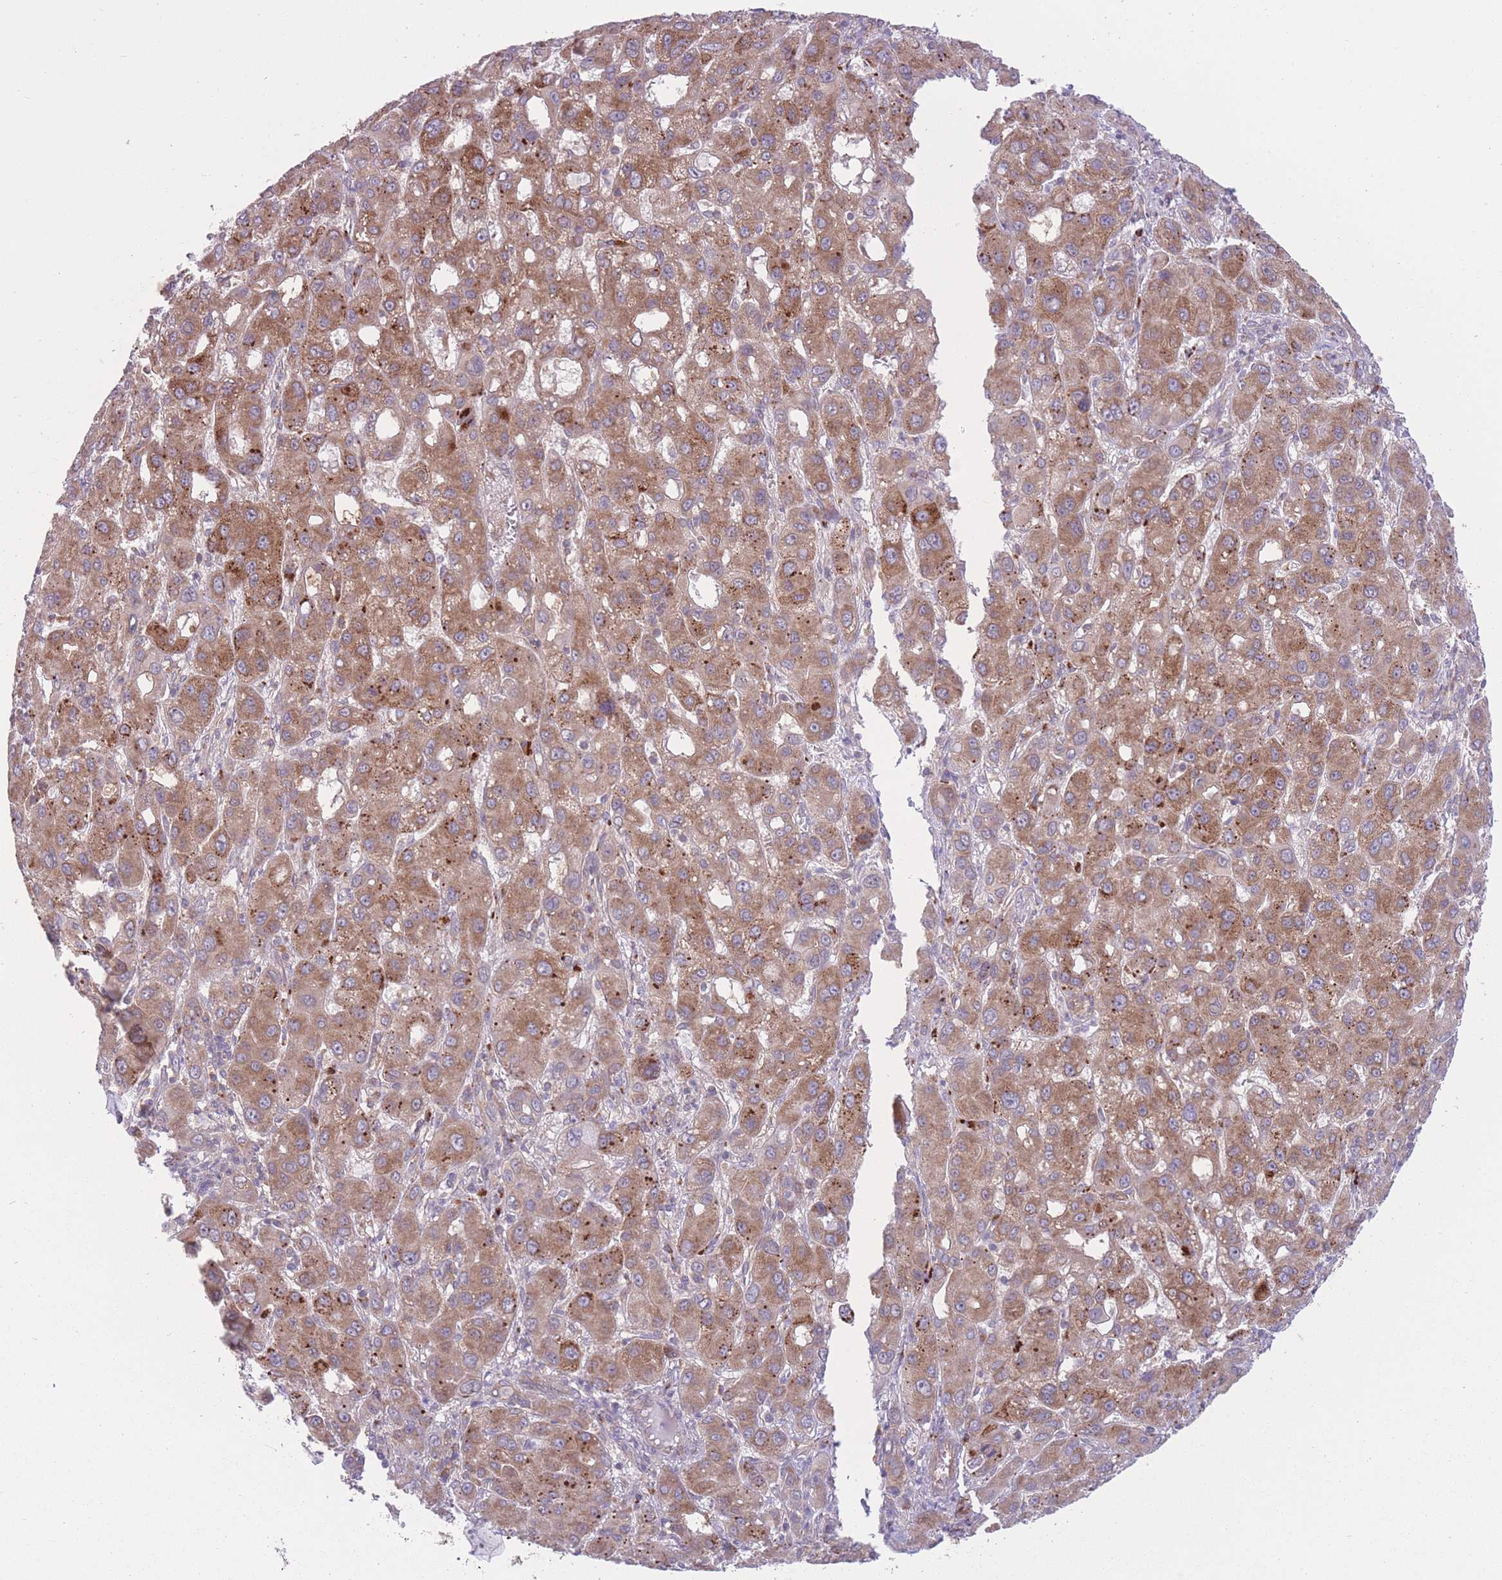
{"staining": {"intensity": "strong", "quantity": ">75%", "location": "cytoplasmic/membranous"}, "tissue": "liver cancer", "cell_type": "Tumor cells", "image_type": "cancer", "snomed": [{"axis": "morphology", "description": "Carcinoma, Hepatocellular, NOS"}, {"axis": "topography", "description": "Liver"}], "caption": "A histopathology image of liver cancer (hepatocellular carcinoma) stained for a protein reveals strong cytoplasmic/membranous brown staining in tumor cells.", "gene": "CCT6B", "patient": {"sex": "male", "age": 55}}